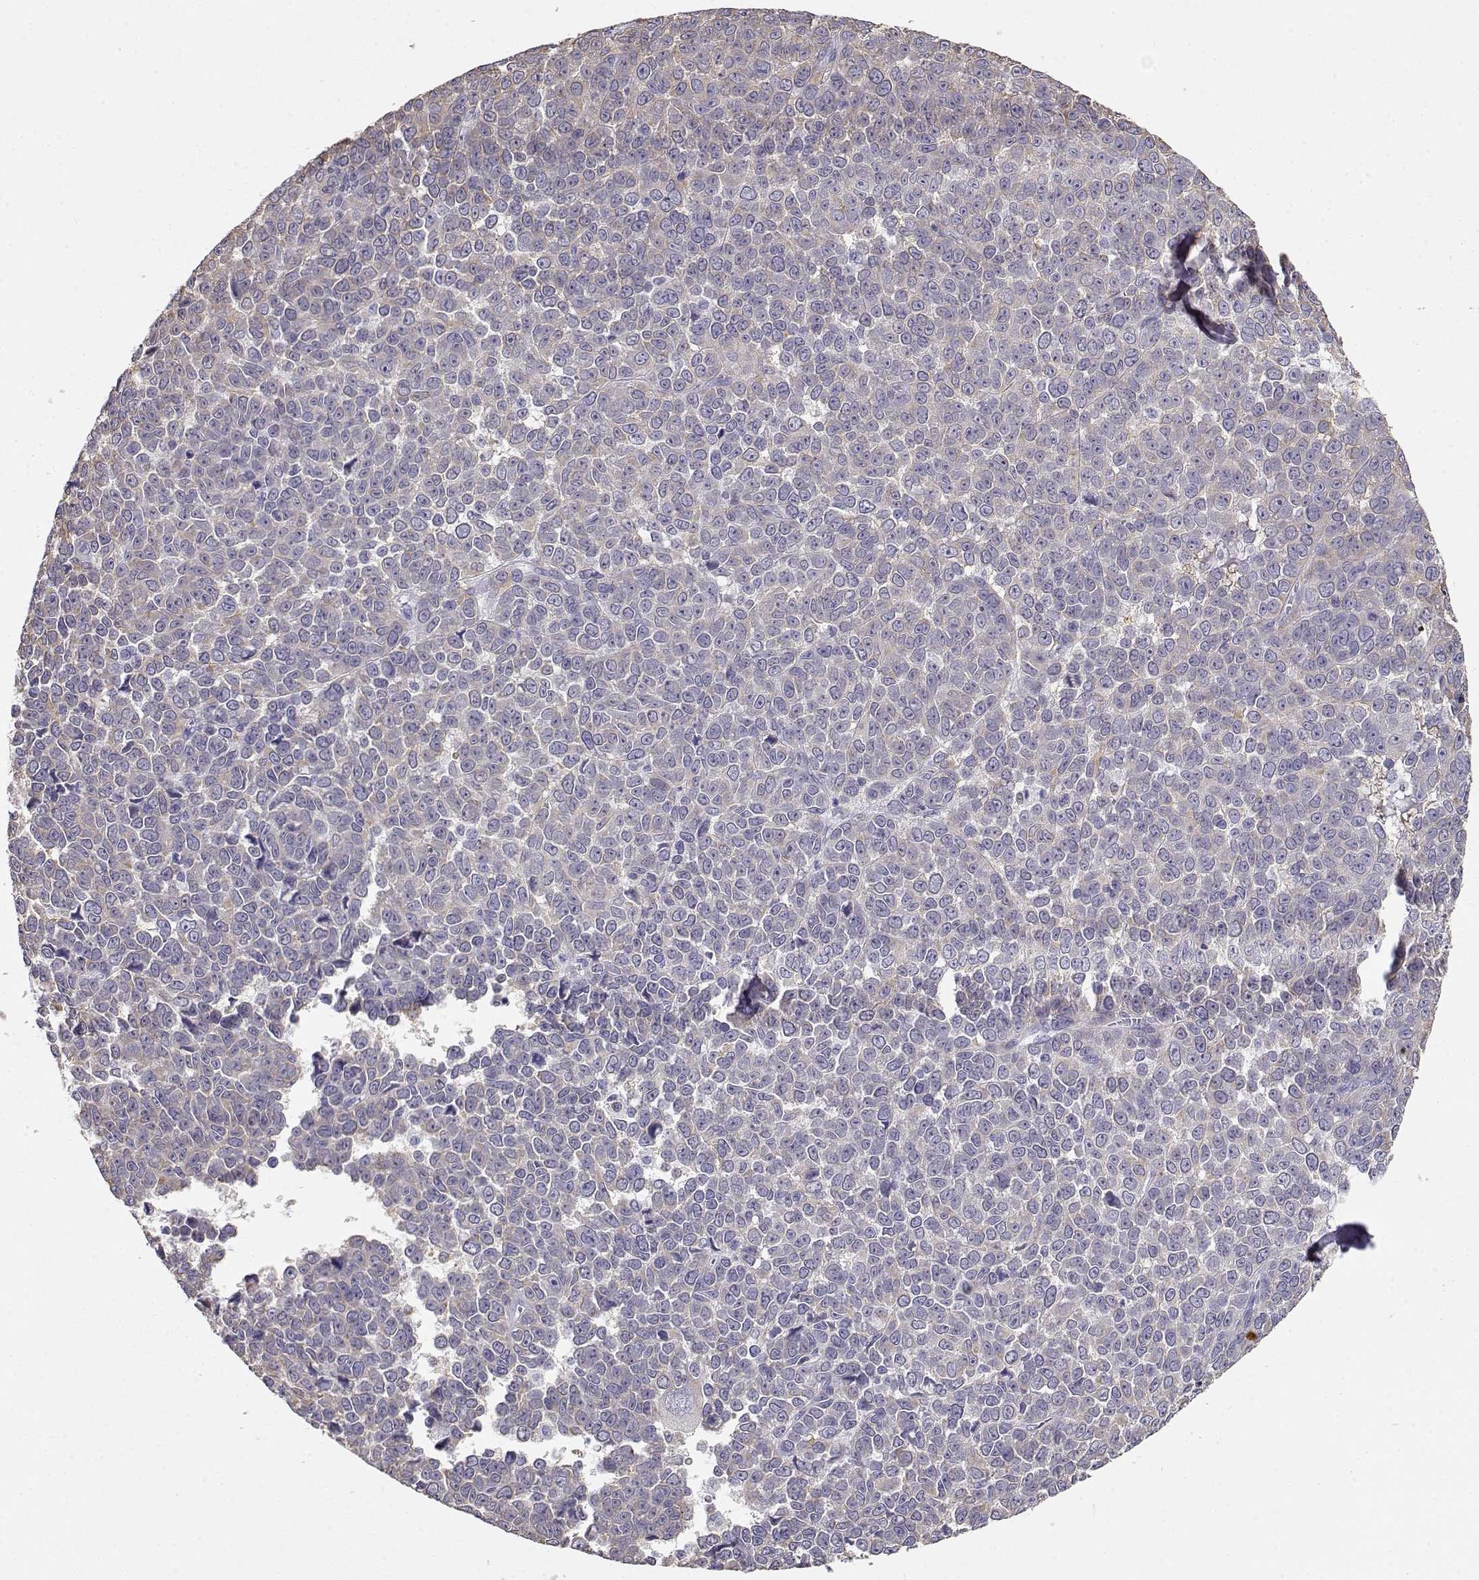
{"staining": {"intensity": "negative", "quantity": "none", "location": "none"}, "tissue": "melanoma", "cell_type": "Tumor cells", "image_type": "cancer", "snomed": [{"axis": "morphology", "description": "Malignant melanoma, NOS"}, {"axis": "topography", "description": "Skin"}], "caption": "Tumor cells are negative for protein expression in human melanoma.", "gene": "MAGEC1", "patient": {"sex": "female", "age": 95}}